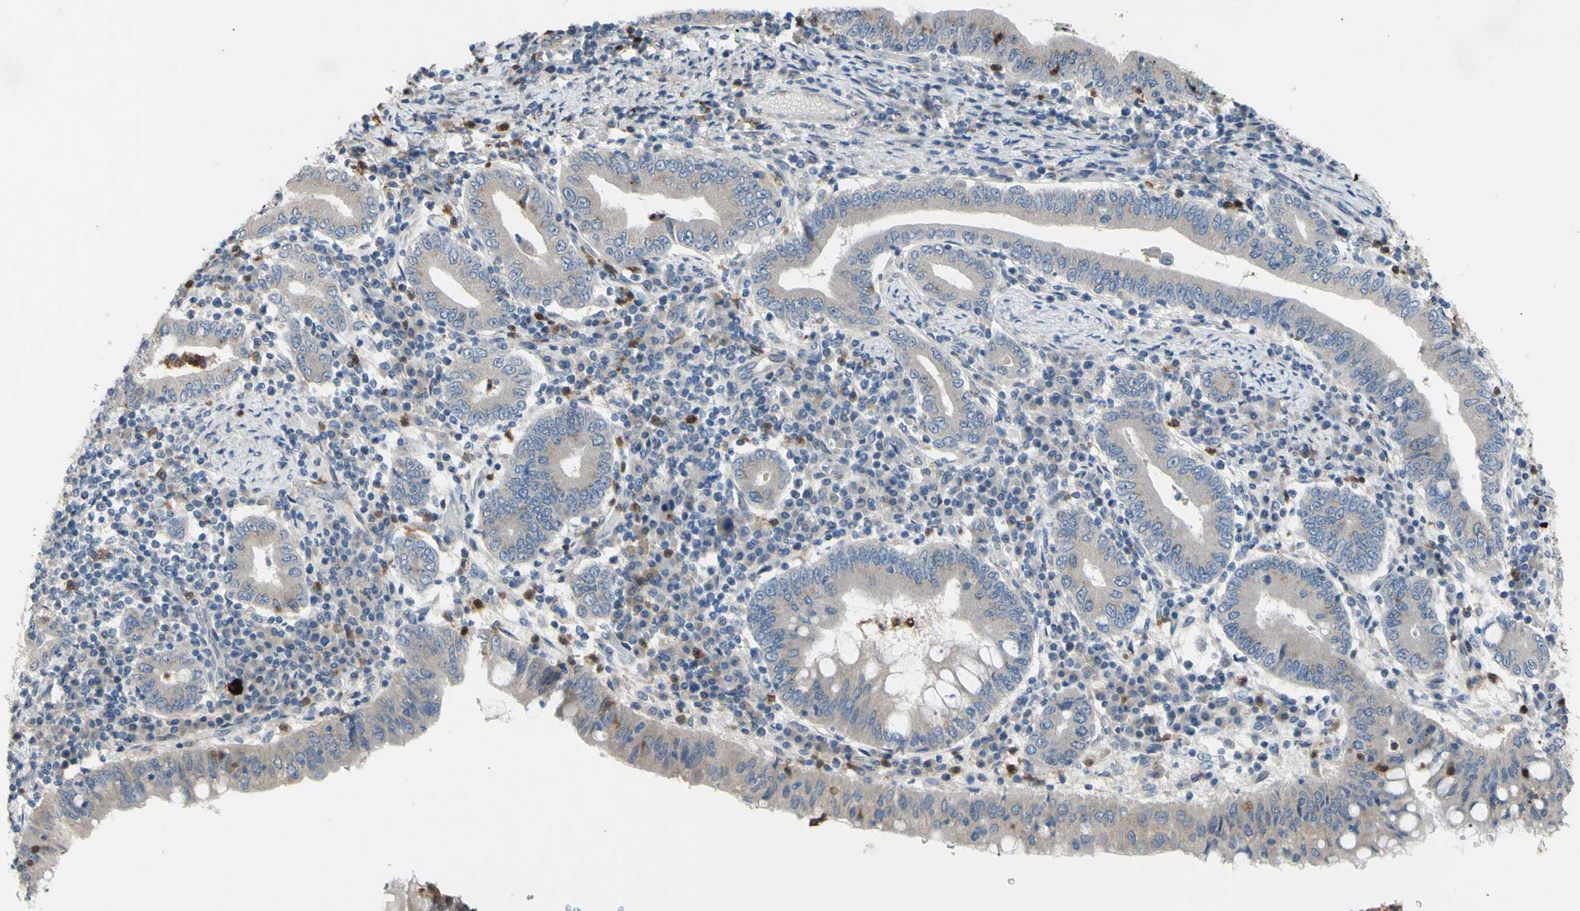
{"staining": {"intensity": "moderate", "quantity": ">75%", "location": "cytoplasmic/membranous"}, "tissue": "stomach cancer", "cell_type": "Tumor cells", "image_type": "cancer", "snomed": [{"axis": "morphology", "description": "Normal tissue, NOS"}, {"axis": "morphology", "description": "Adenocarcinoma, NOS"}, {"axis": "topography", "description": "Esophagus"}, {"axis": "topography", "description": "Stomach, upper"}, {"axis": "topography", "description": "Peripheral nerve tissue"}], "caption": "Stomach cancer stained with a protein marker reveals moderate staining in tumor cells.", "gene": "GRAMD2B", "patient": {"sex": "male", "age": 62}}